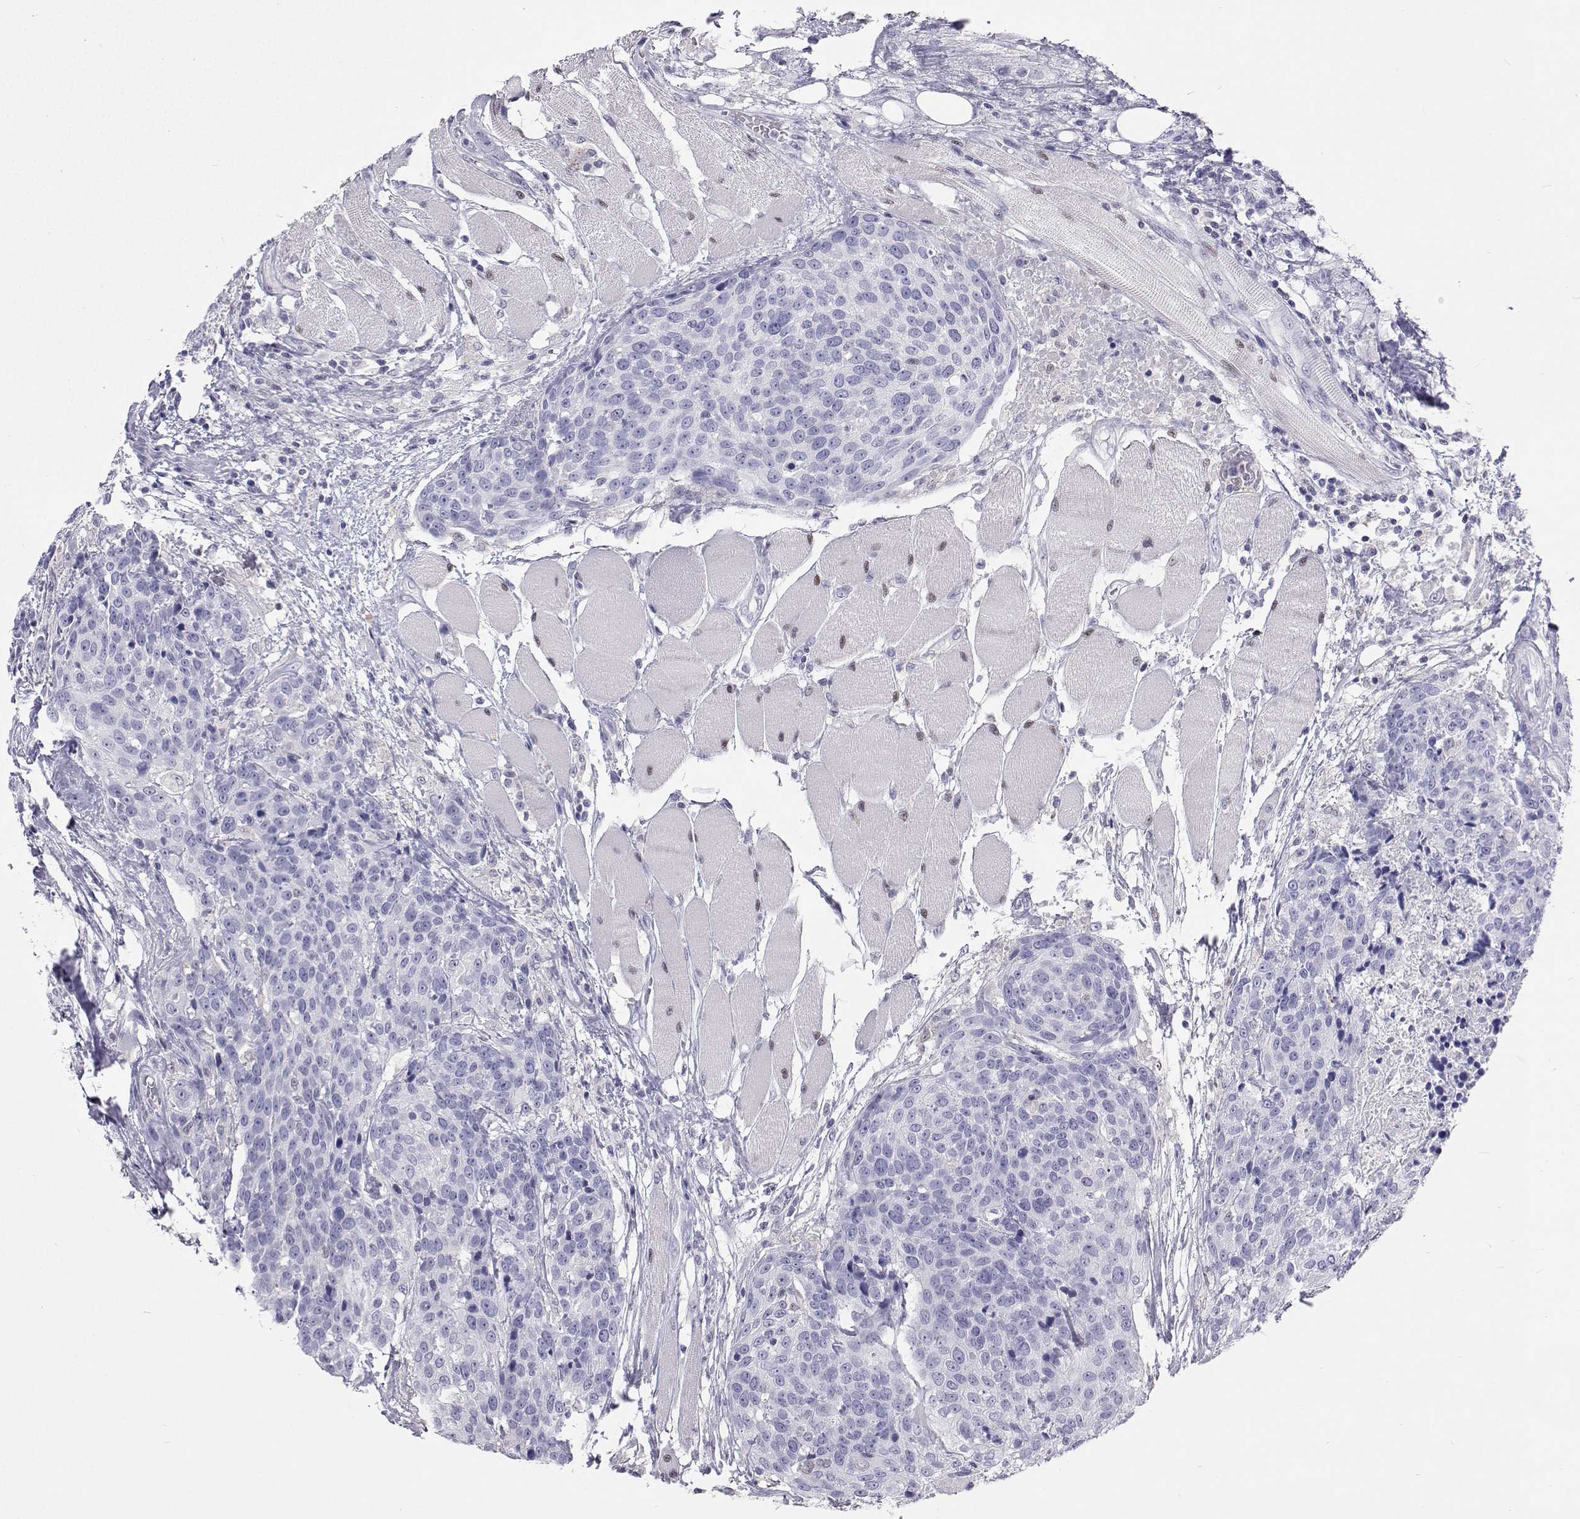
{"staining": {"intensity": "negative", "quantity": "none", "location": "none"}, "tissue": "head and neck cancer", "cell_type": "Tumor cells", "image_type": "cancer", "snomed": [{"axis": "morphology", "description": "Squamous cell carcinoma, NOS"}, {"axis": "topography", "description": "Oral tissue"}, {"axis": "topography", "description": "Head-Neck"}], "caption": "The immunohistochemistry histopathology image has no significant positivity in tumor cells of head and neck cancer tissue.", "gene": "GALM", "patient": {"sex": "male", "age": 64}}